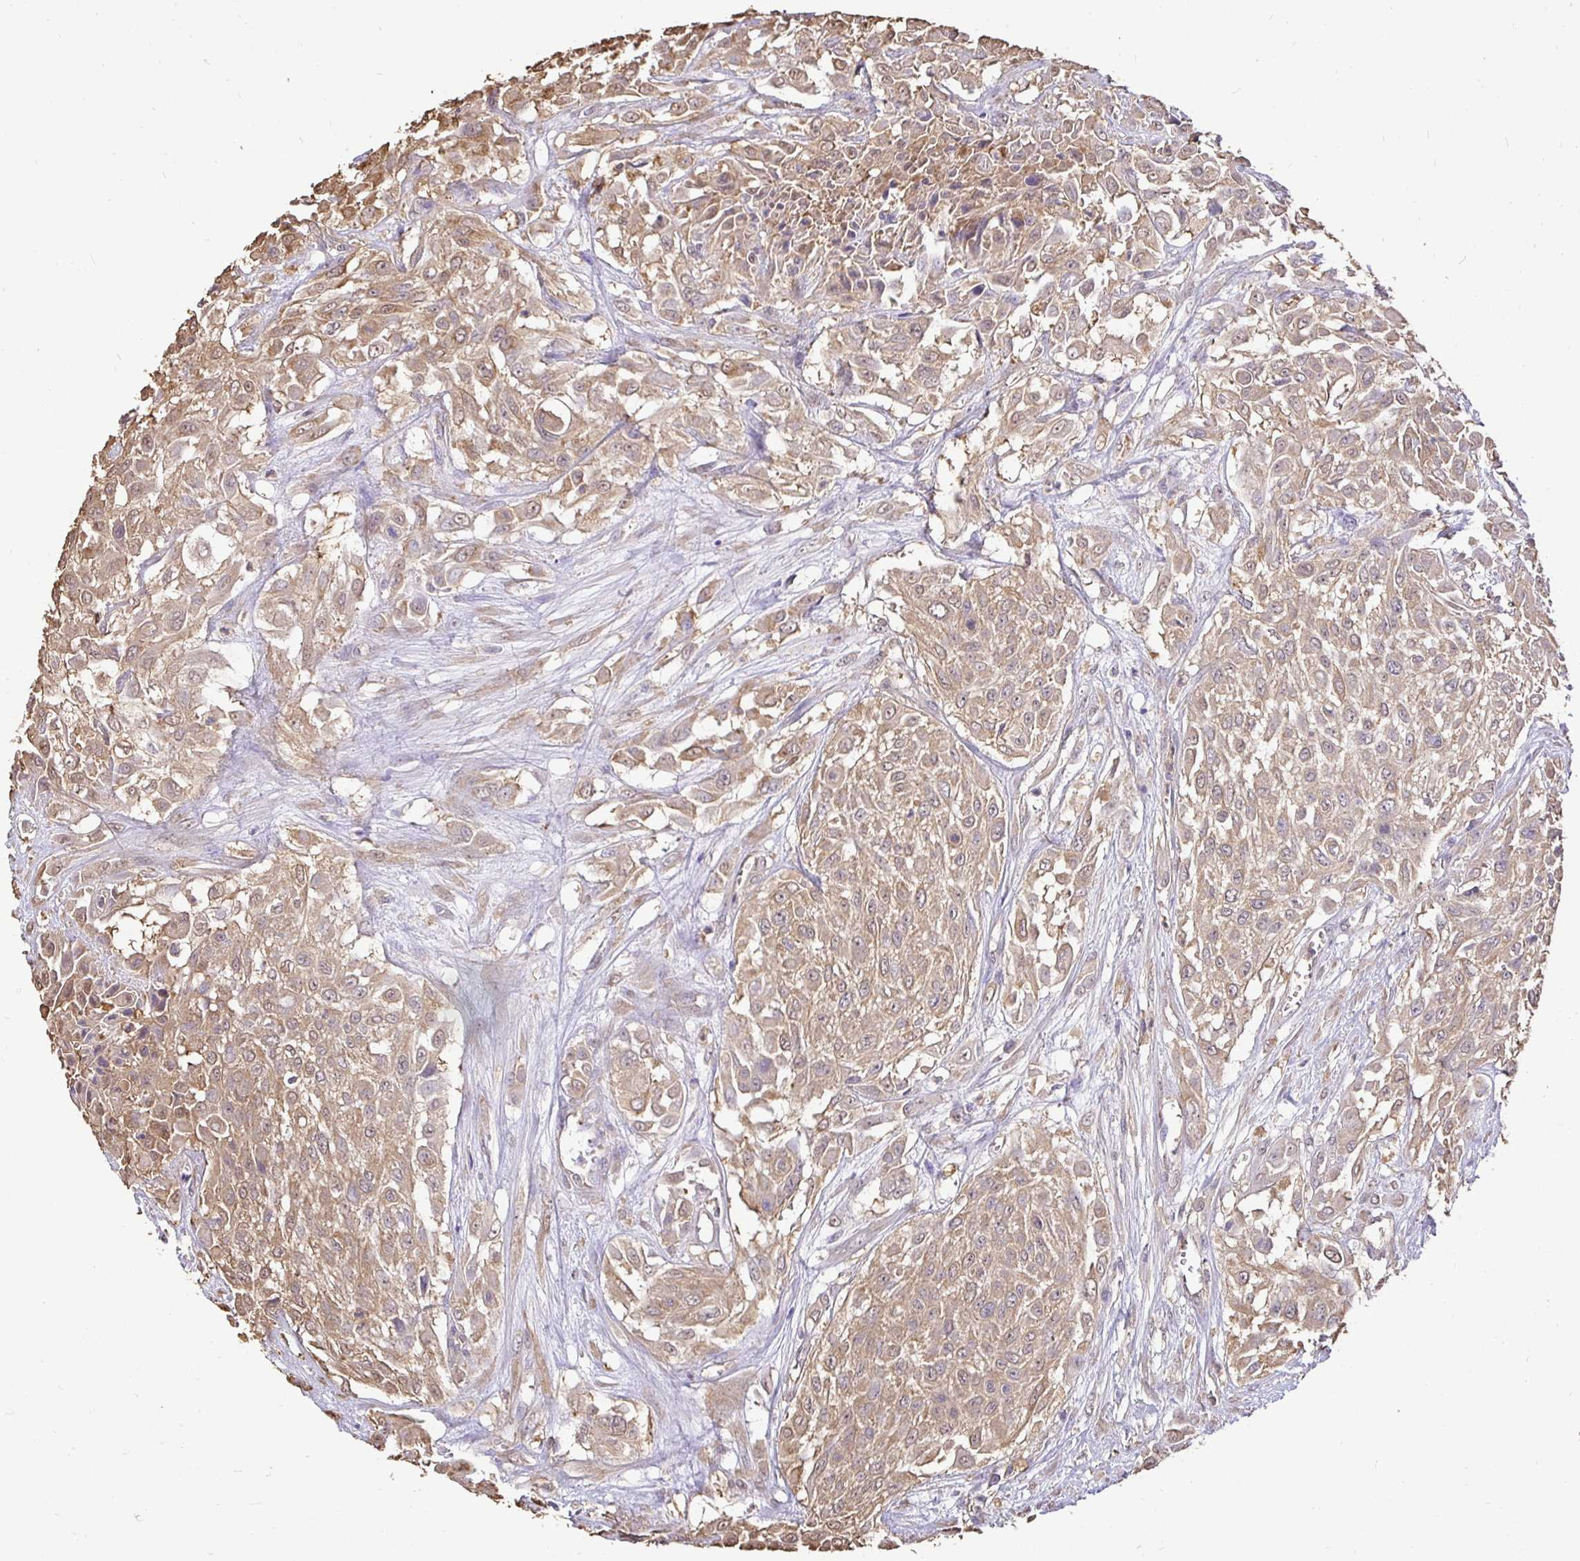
{"staining": {"intensity": "moderate", "quantity": ">75%", "location": "cytoplasmic/membranous"}, "tissue": "urothelial cancer", "cell_type": "Tumor cells", "image_type": "cancer", "snomed": [{"axis": "morphology", "description": "Urothelial carcinoma, High grade"}, {"axis": "topography", "description": "Urinary bladder"}], "caption": "This micrograph displays IHC staining of human urothelial cancer, with medium moderate cytoplasmic/membranous staining in about >75% of tumor cells.", "gene": "MAPK8IP3", "patient": {"sex": "male", "age": 57}}